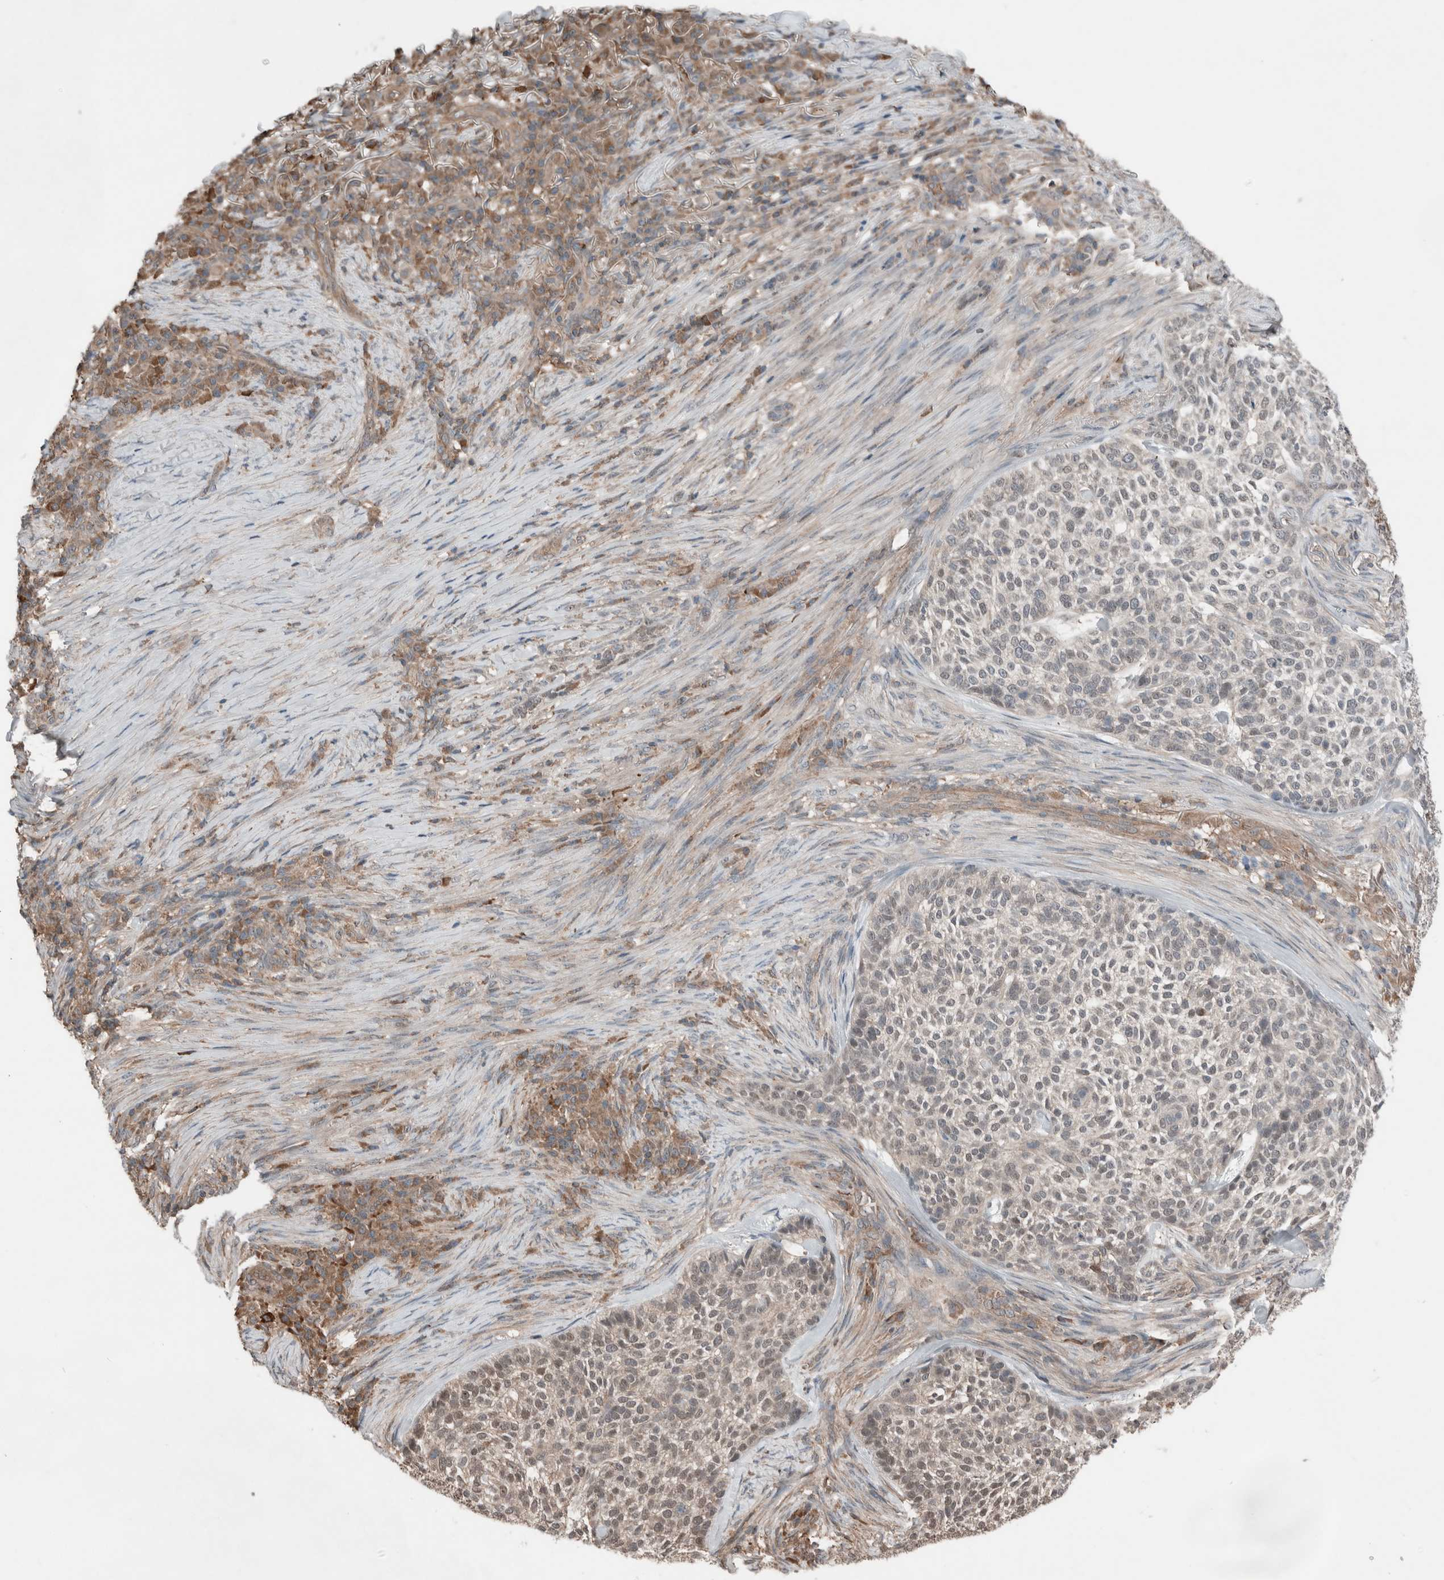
{"staining": {"intensity": "weak", "quantity": "<25%", "location": "cytoplasmic/membranous,nuclear"}, "tissue": "skin cancer", "cell_type": "Tumor cells", "image_type": "cancer", "snomed": [{"axis": "morphology", "description": "Basal cell carcinoma"}, {"axis": "topography", "description": "Skin"}], "caption": "This image is of basal cell carcinoma (skin) stained with immunohistochemistry (IHC) to label a protein in brown with the nuclei are counter-stained blue. There is no staining in tumor cells.", "gene": "KLK14", "patient": {"sex": "female", "age": 64}}